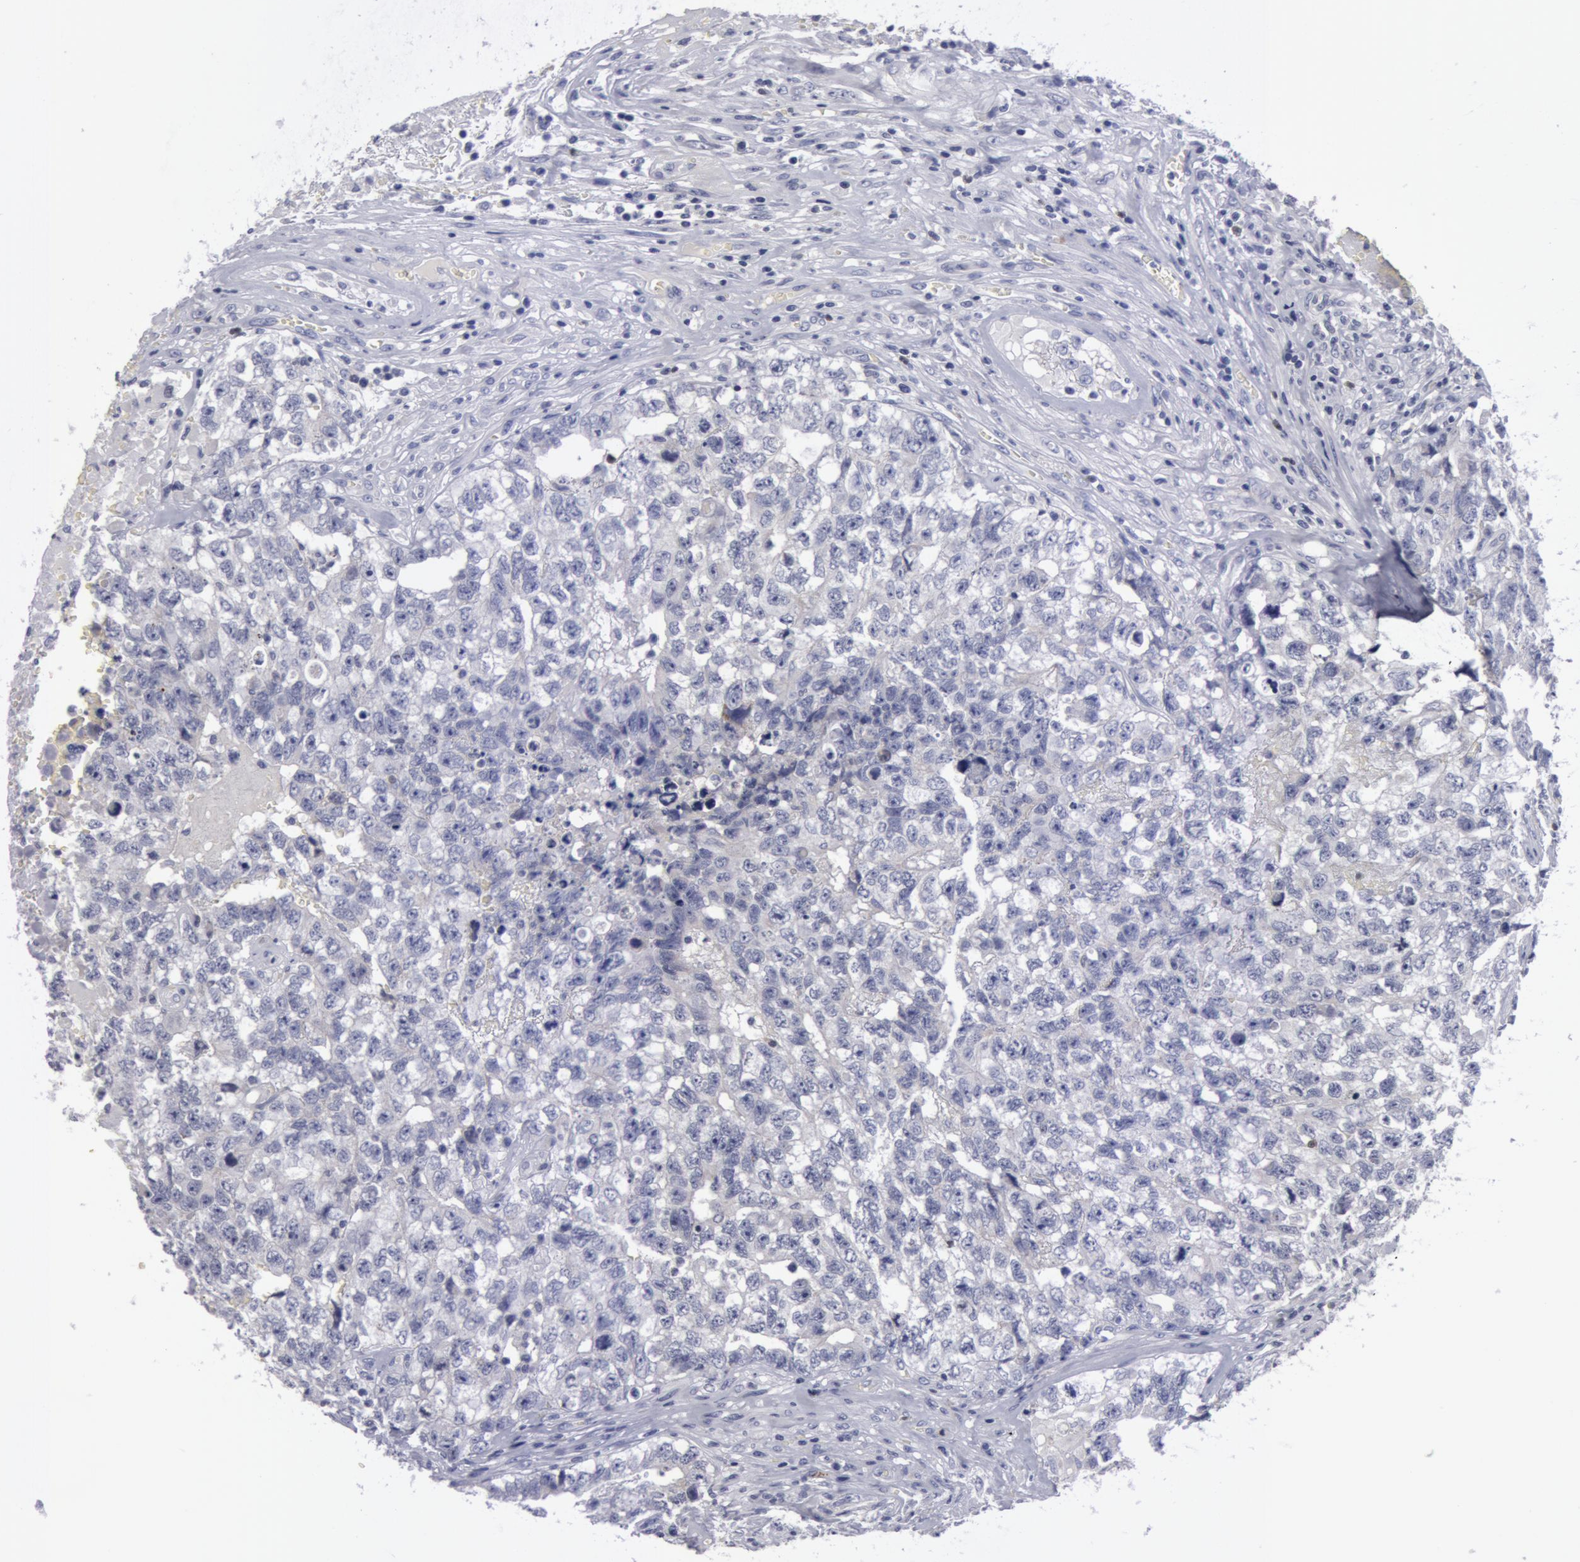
{"staining": {"intensity": "negative", "quantity": "none", "location": "none"}, "tissue": "testis cancer", "cell_type": "Tumor cells", "image_type": "cancer", "snomed": [{"axis": "morphology", "description": "Carcinoma, Embryonal, NOS"}, {"axis": "topography", "description": "Testis"}], "caption": "A histopathology image of testis cancer stained for a protein demonstrates no brown staining in tumor cells.", "gene": "NLGN4X", "patient": {"sex": "male", "age": 31}}